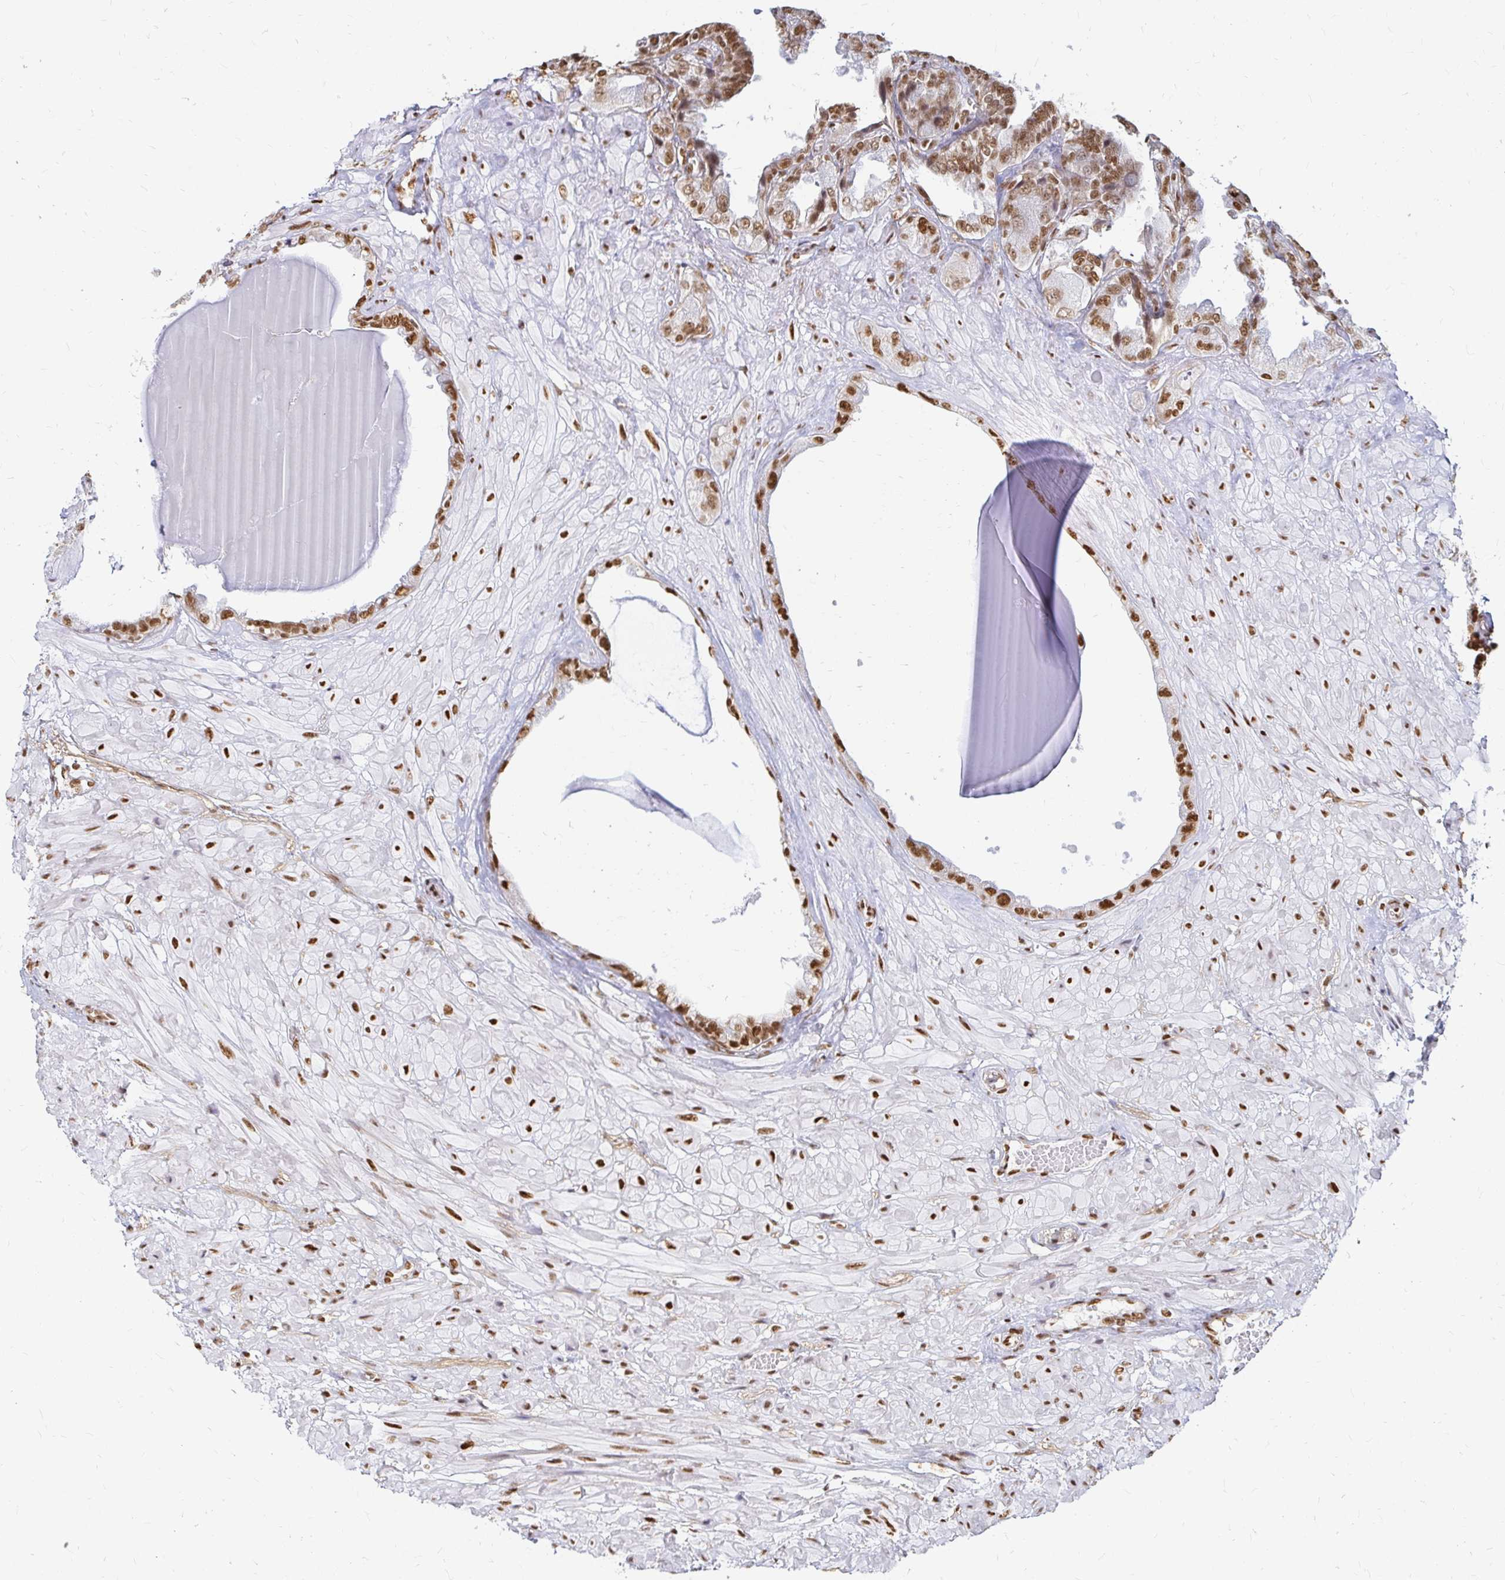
{"staining": {"intensity": "strong", "quantity": ">75%", "location": "nuclear"}, "tissue": "seminal vesicle", "cell_type": "Glandular cells", "image_type": "normal", "snomed": [{"axis": "morphology", "description": "Normal tissue, NOS"}, {"axis": "topography", "description": "Seminal veicle"}], "caption": "Immunohistochemical staining of benign human seminal vesicle demonstrates >75% levels of strong nuclear protein positivity in approximately >75% of glandular cells.", "gene": "HNRNPU", "patient": {"sex": "male", "age": 55}}